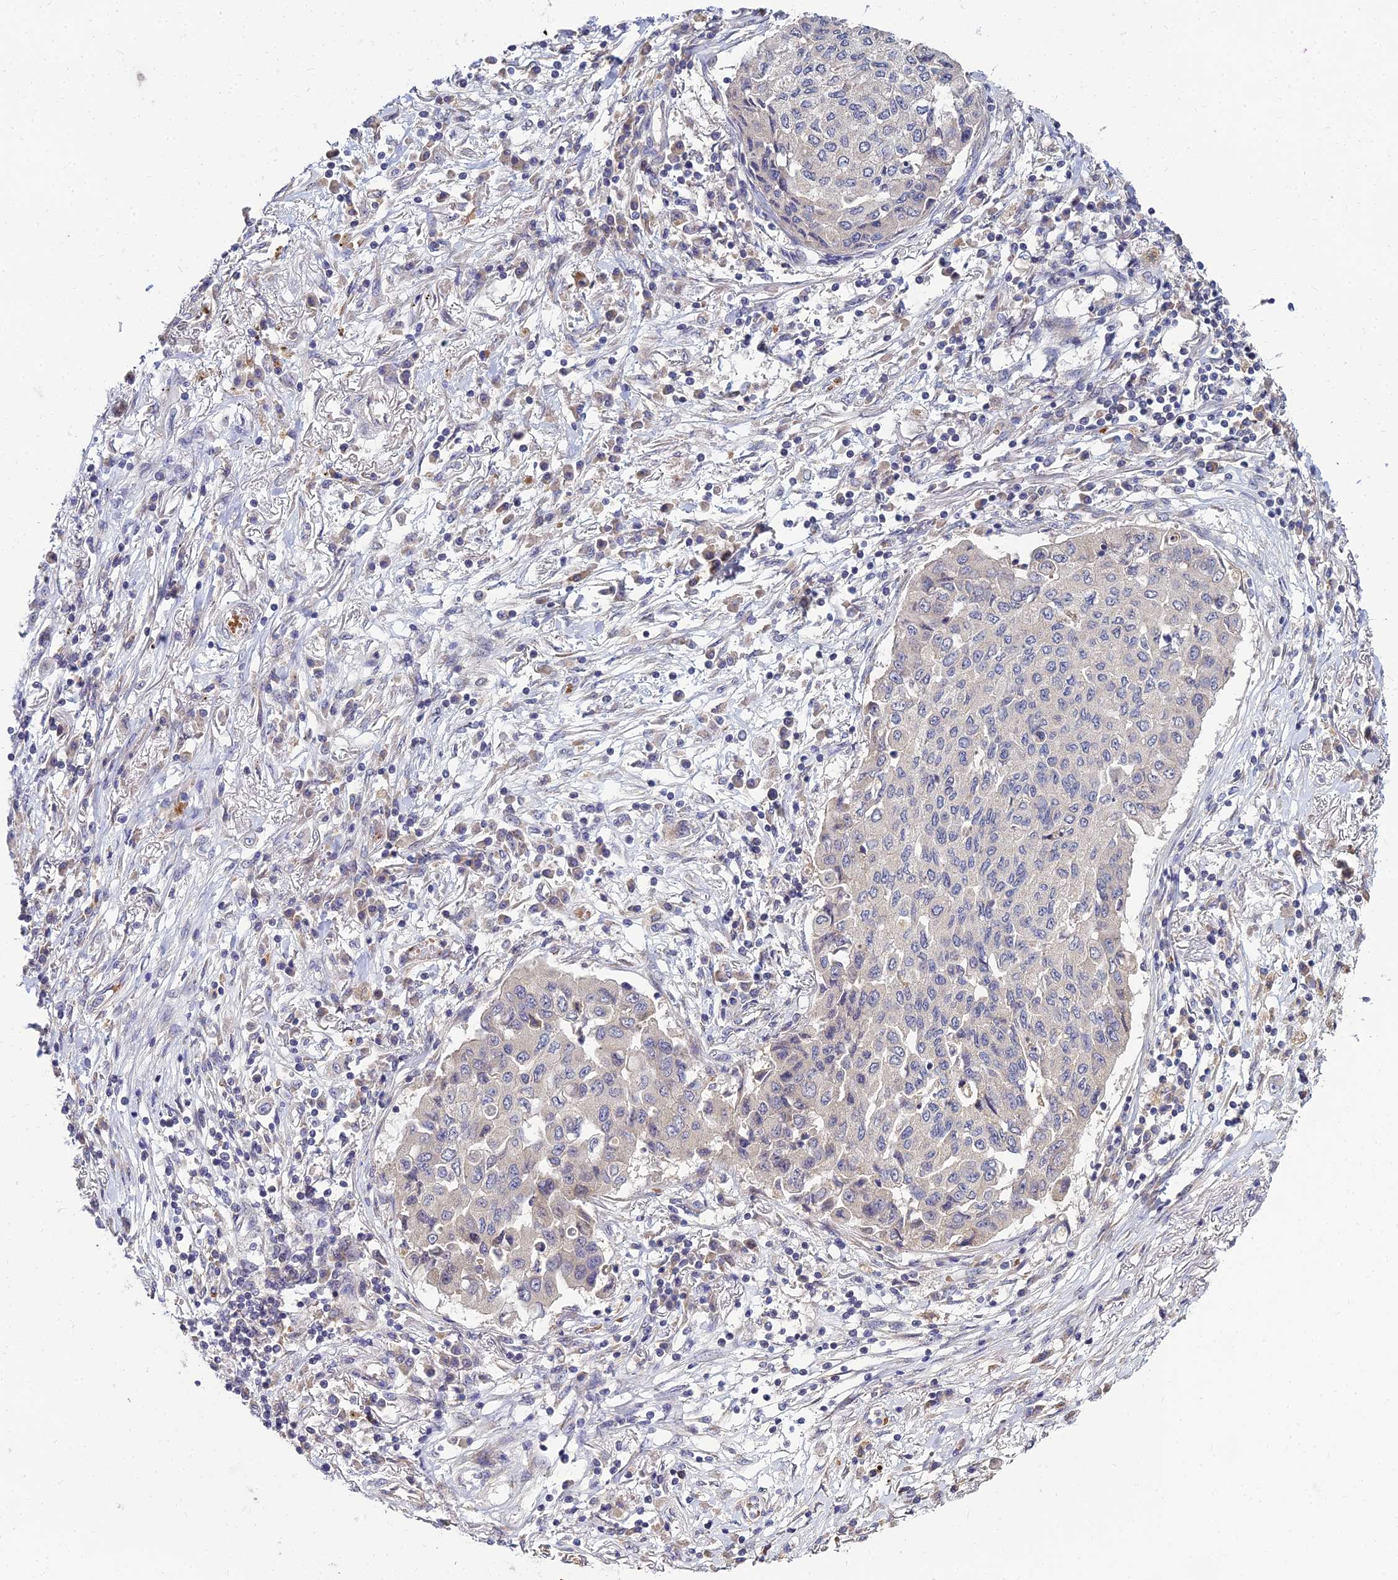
{"staining": {"intensity": "negative", "quantity": "none", "location": "none"}, "tissue": "lung cancer", "cell_type": "Tumor cells", "image_type": "cancer", "snomed": [{"axis": "morphology", "description": "Squamous cell carcinoma, NOS"}, {"axis": "topography", "description": "Lung"}], "caption": "Human squamous cell carcinoma (lung) stained for a protein using immunohistochemistry (IHC) shows no positivity in tumor cells.", "gene": "NPY", "patient": {"sex": "male", "age": 74}}